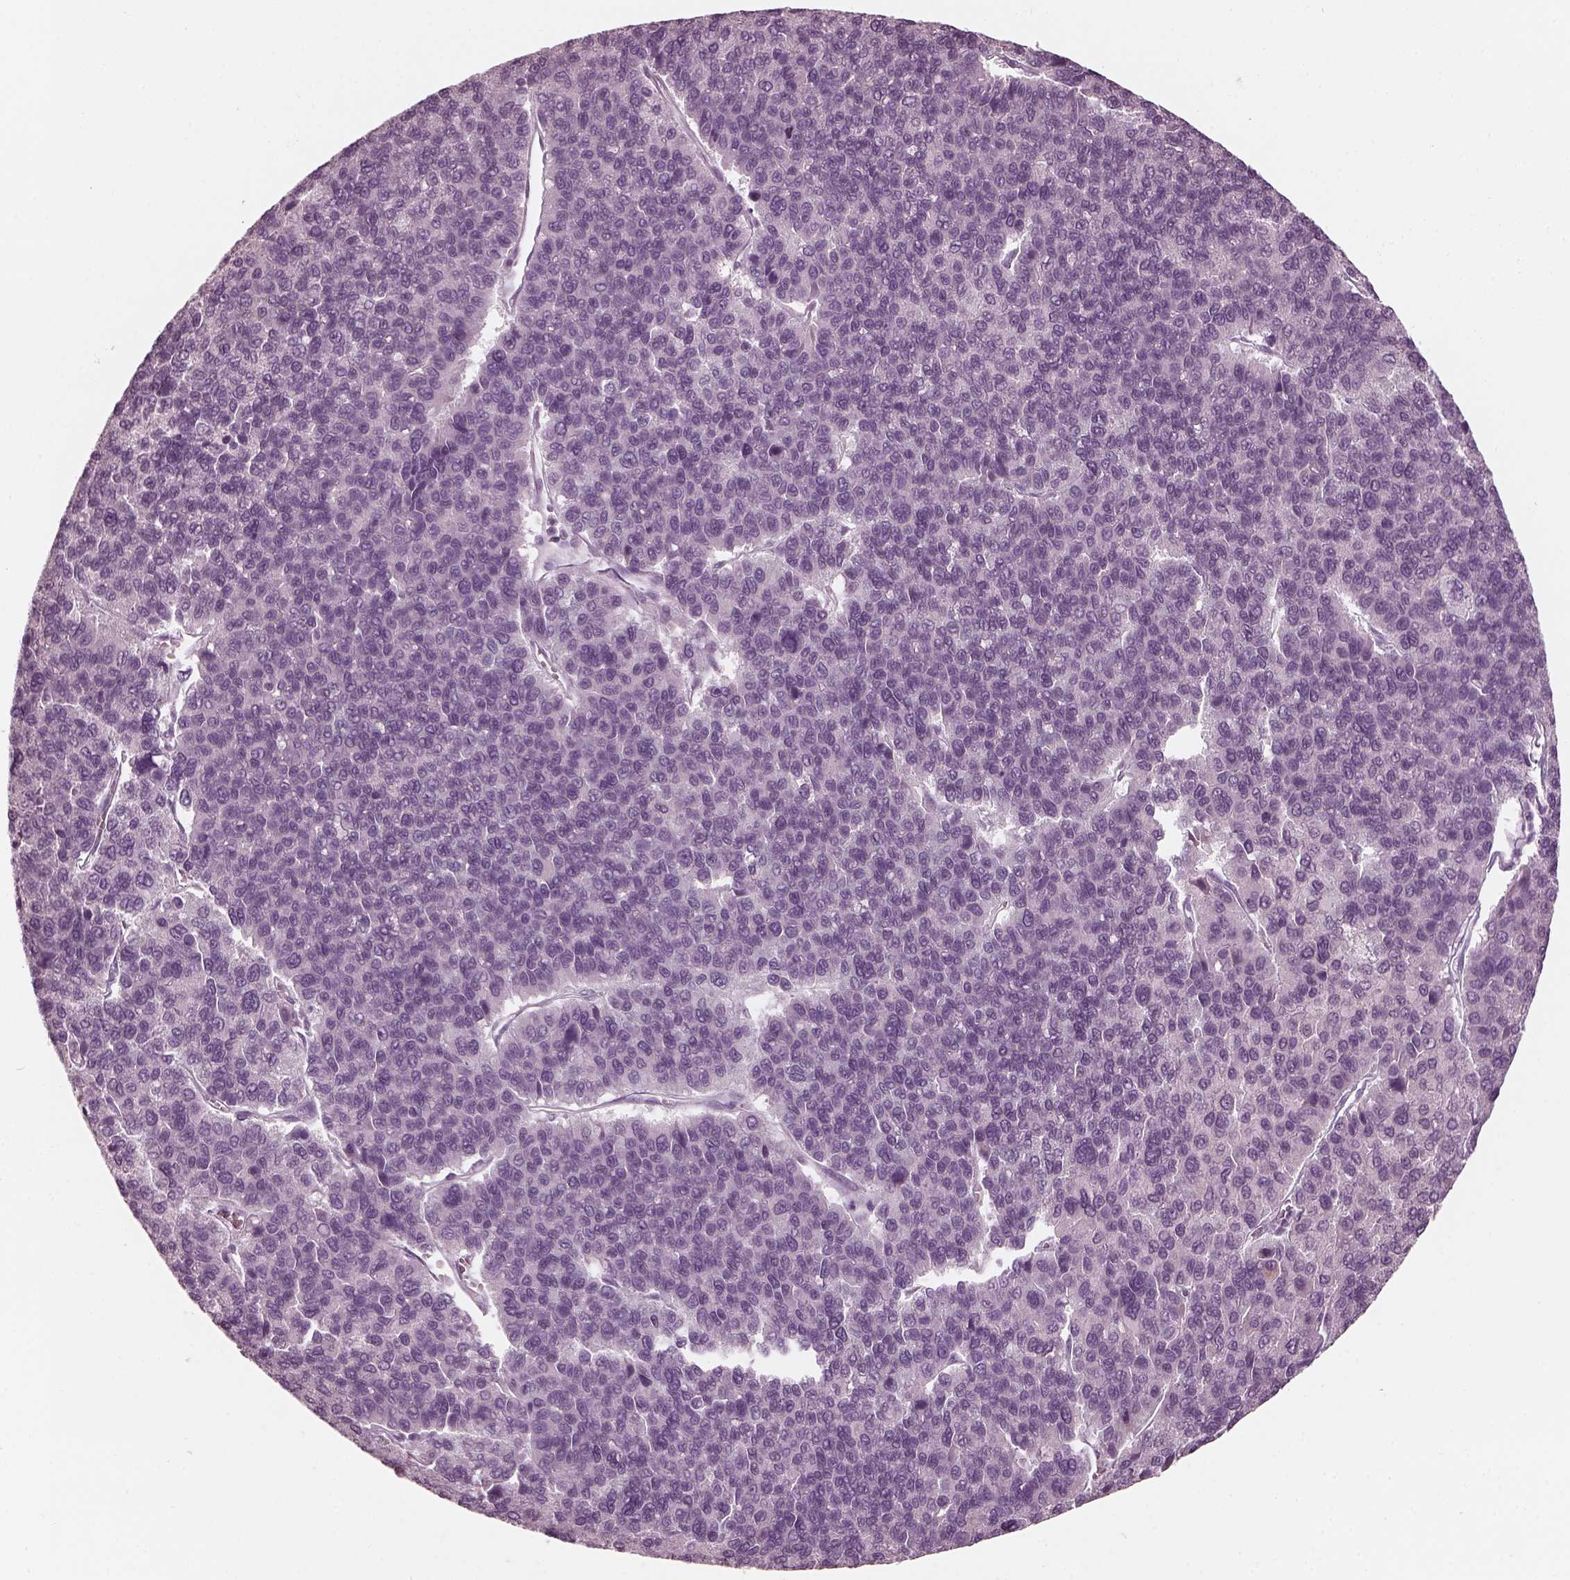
{"staining": {"intensity": "negative", "quantity": "none", "location": "none"}, "tissue": "liver cancer", "cell_type": "Tumor cells", "image_type": "cancer", "snomed": [{"axis": "morphology", "description": "Carcinoma, Hepatocellular, NOS"}, {"axis": "topography", "description": "Liver"}], "caption": "An immunohistochemistry image of liver hepatocellular carcinoma is shown. There is no staining in tumor cells of liver hepatocellular carcinoma.", "gene": "CNTN1", "patient": {"sex": "female", "age": 41}}